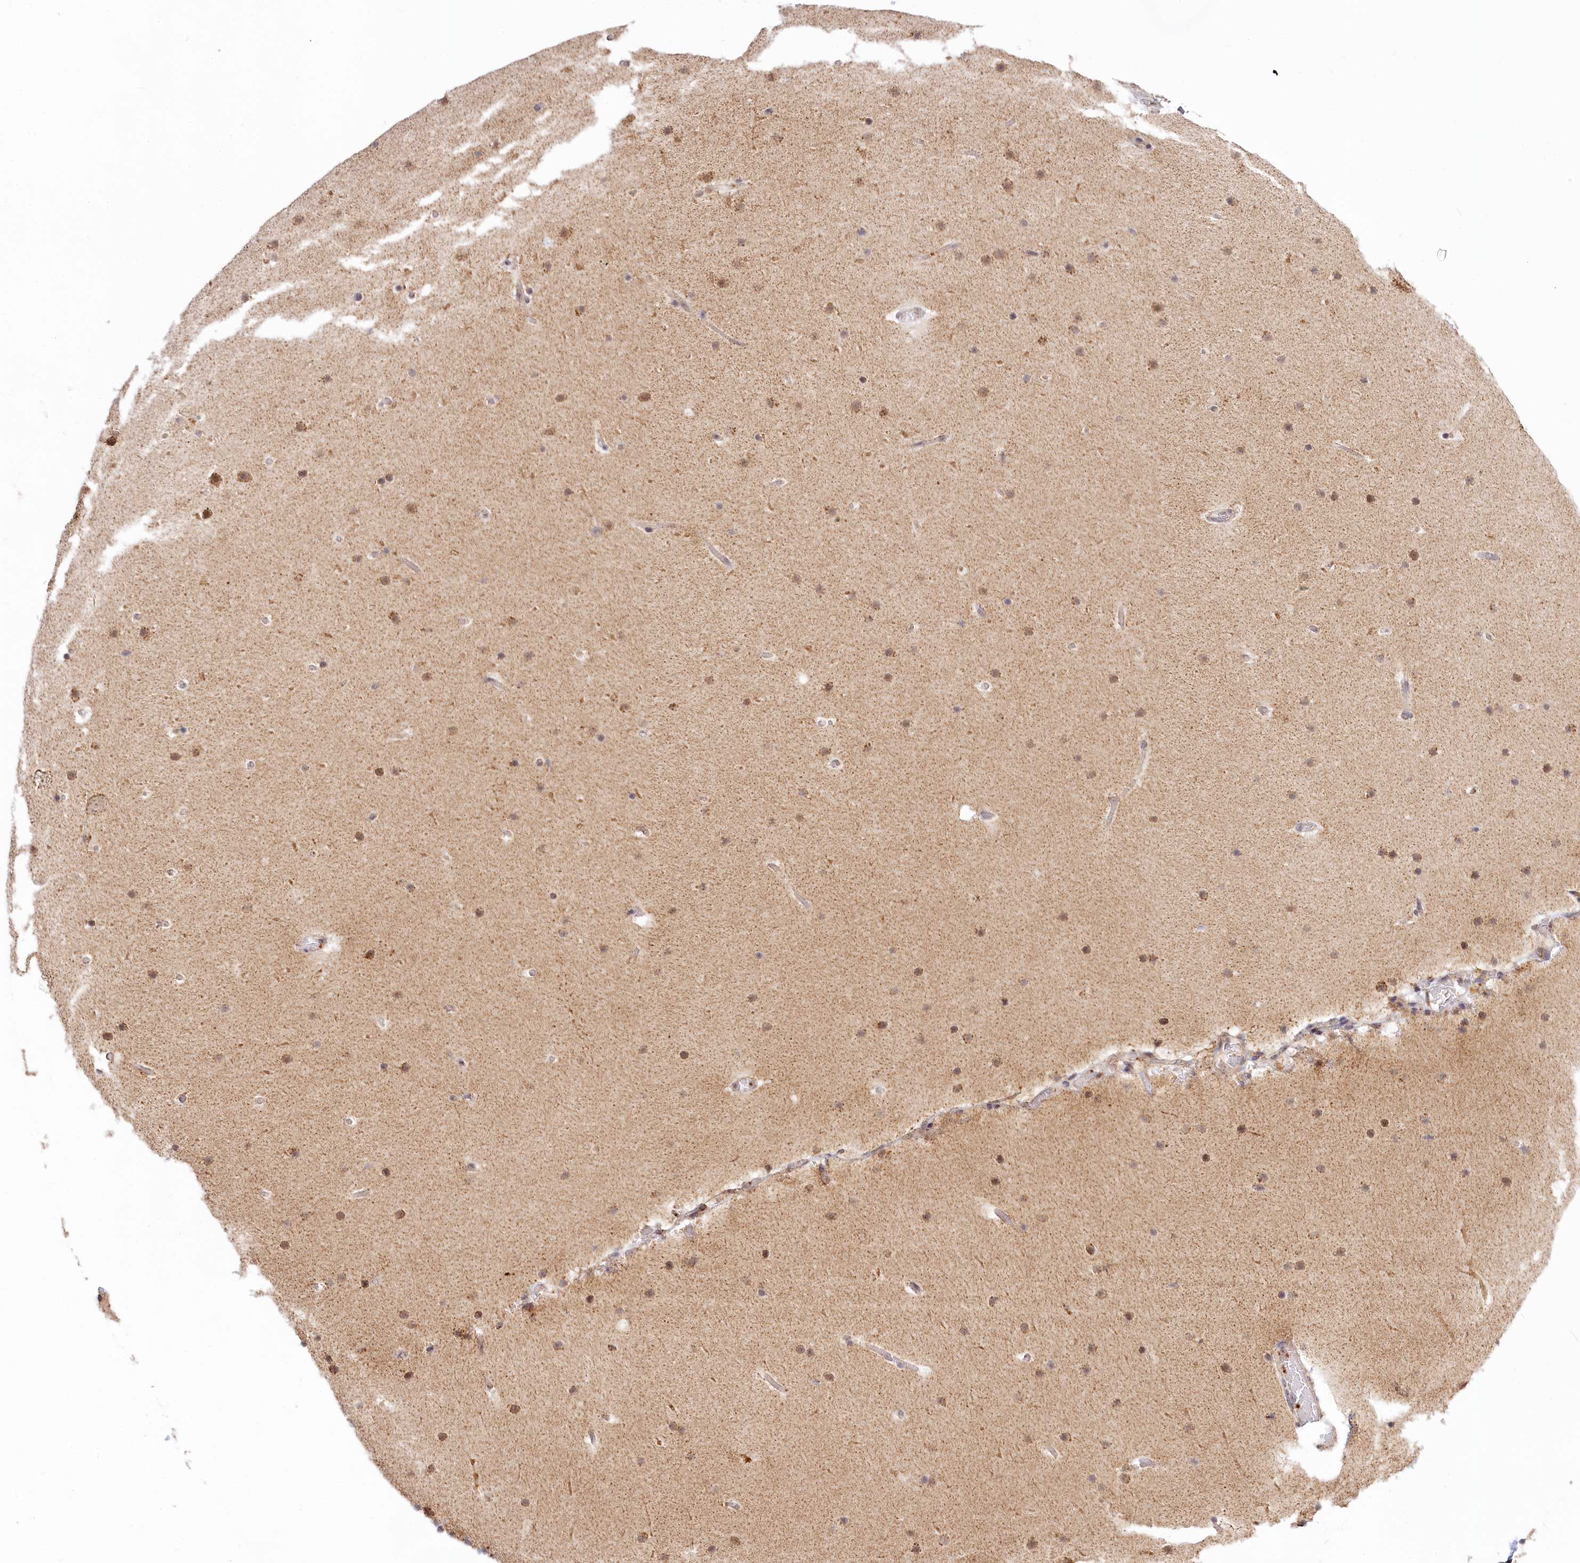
{"staining": {"intensity": "moderate", "quantity": ">75%", "location": "cytoplasmic/membranous"}, "tissue": "cerebellum", "cell_type": "Cells in granular layer", "image_type": "normal", "snomed": [{"axis": "morphology", "description": "Normal tissue, NOS"}, {"axis": "topography", "description": "Cerebellum"}], "caption": "The photomicrograph exhibits immunohistochemical staining of unremarkable cerebellum. There is moderate cytoplasmic/membranous staining is appreciated in approximately >75% of cells in granular layer. (Brightfield microscopy of DAB IHC at high magnification).", "gene": "RTN4IP1", "patient": {"sex": "male", "age": 57}}